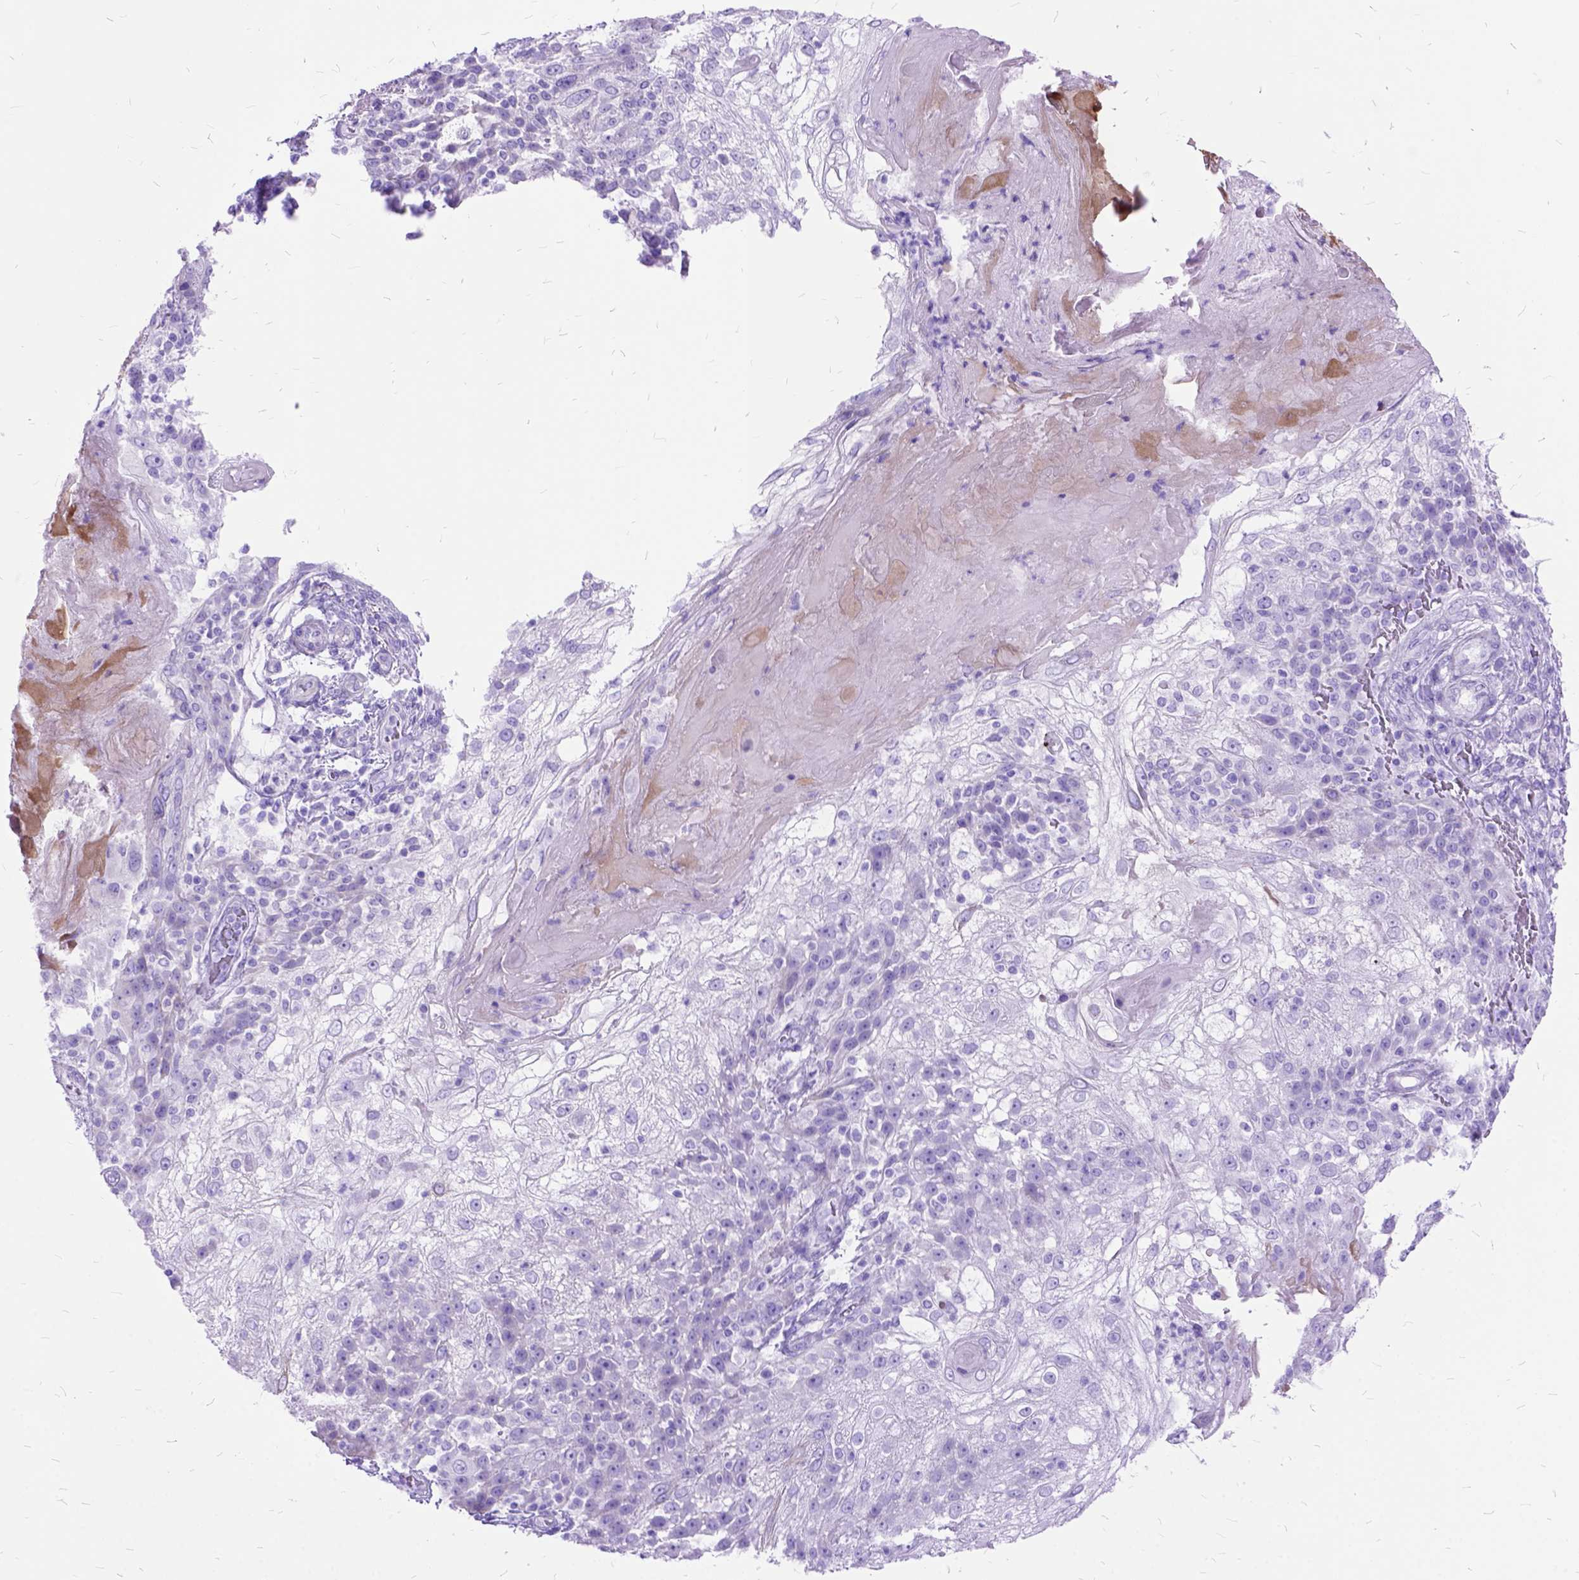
{"staining": {"intensity": "moderate", "quantity": "<25%", "location": "cytoplasmic/membranous"}, "tissue": "skin cancer", "cell_type": "Tumor cells", "image_type": "cancer", "snomed": [{"axis": "morphology", "description": "Normal tissue, NOS"}, {"axis": "morphology", "description": "Squamous cell carcinoma, NOS"}, {"axis": "topography", "description": "Skin"}], "caption": "IHC micrograph of human skin squamous cell carcinoma stained for a protein (brown), which displays low levels of moderate cytoplasmic/membranous expression in approximately <25% of tumor cells.", "gene": "DNAH2", "patient": {"sex": "female", "age": 83}}